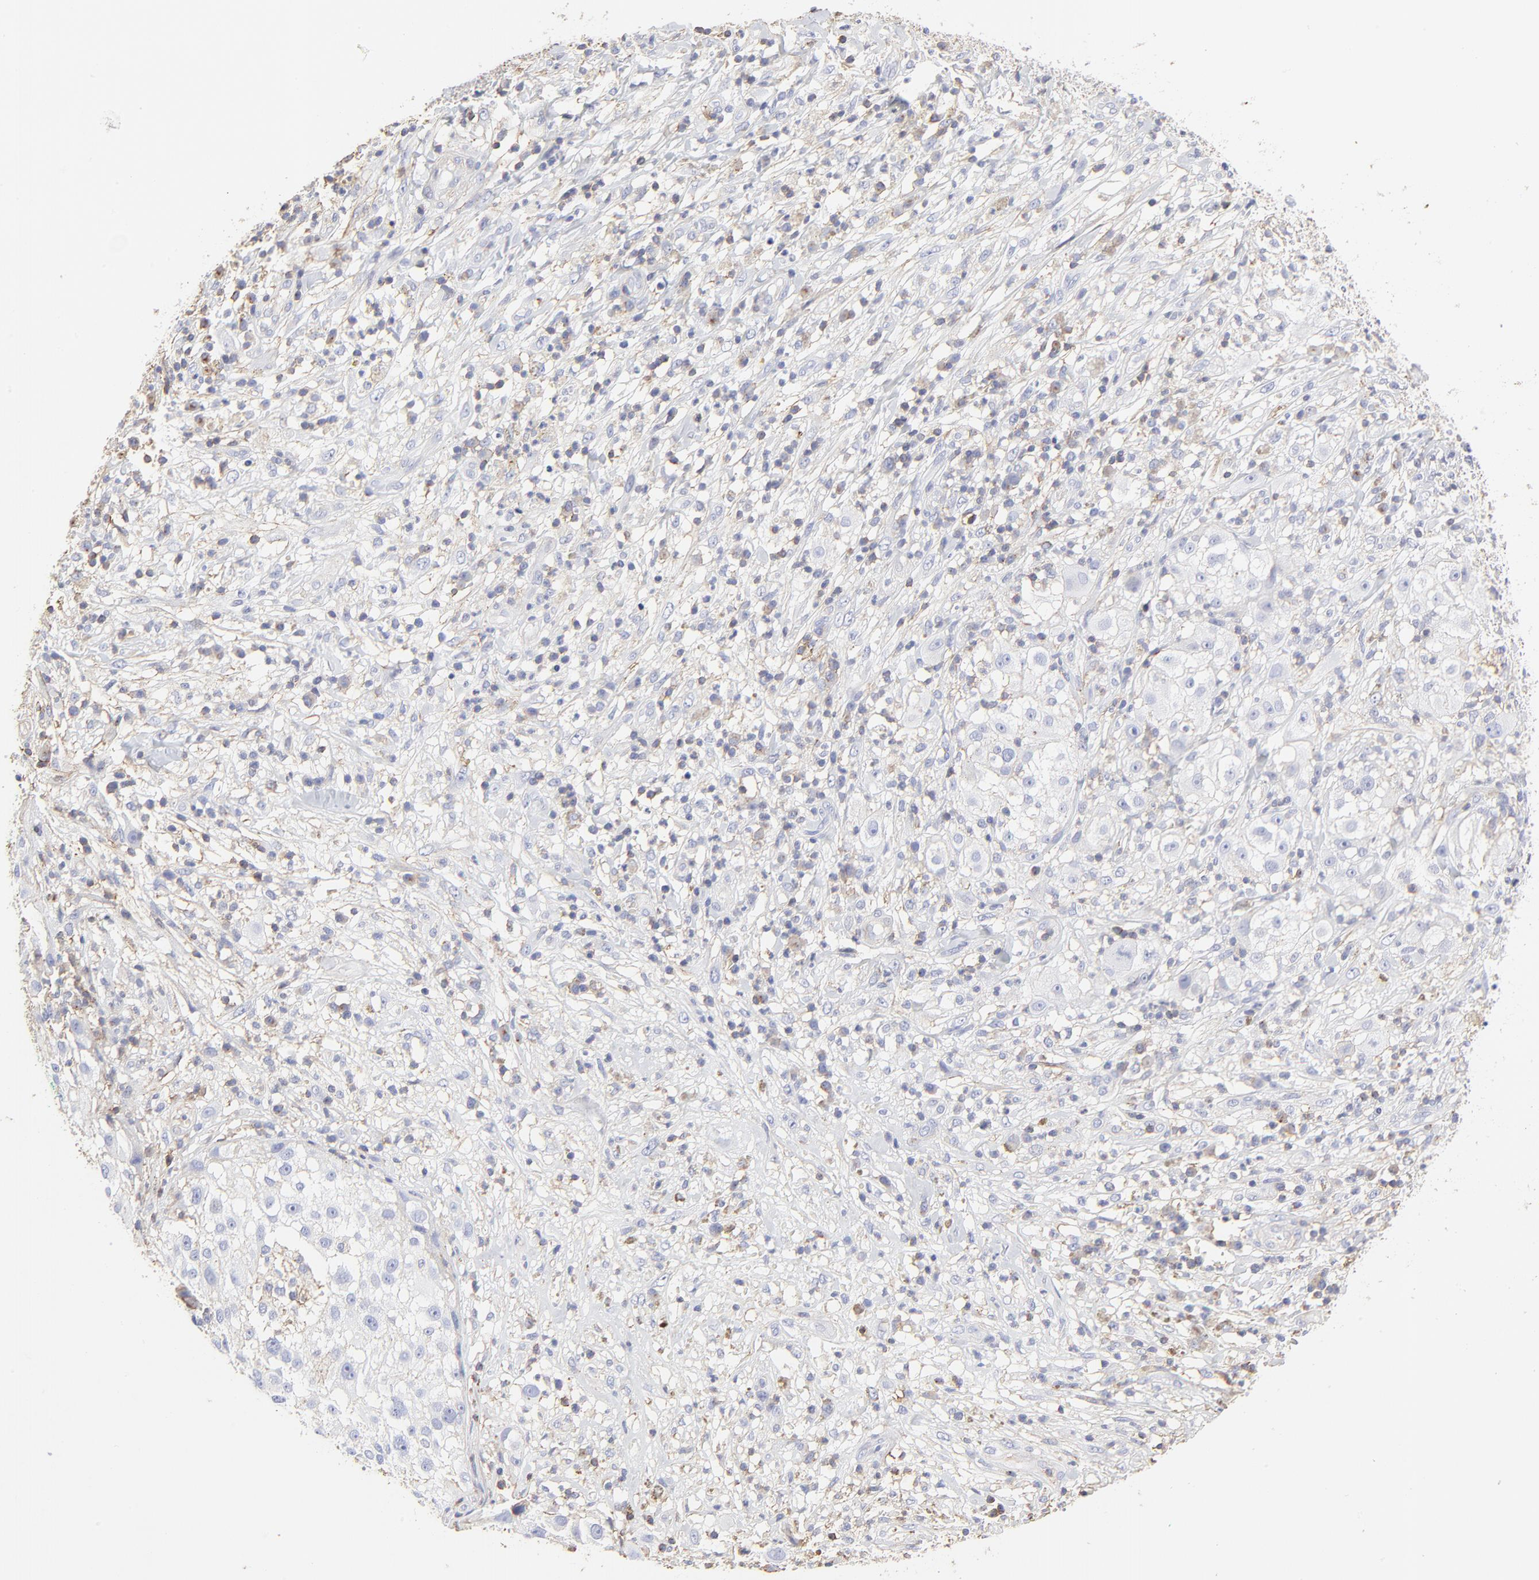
{"staining": {"intensity": "negative", "quantity": "none", "location": "none"}, "tissue": "melanoma", "cell_type": "Tumor cells", "image_type": "cancer", "snomed": [{"axis": "morphology", "description": "Necrosis, NOS"}, {"axis": "morphology", "description": "Malignant melanoma, NOS"}, {"axis": "topography", "description": "Skin"}], "caption": "A high-resolution photomicrograph shows immunohistochemistry (IHC) staining of melanoma, which reveals no significant staining in tumor cells.", "gene": "ANXA6", "patient": {"sex": "female", "age": 87}}